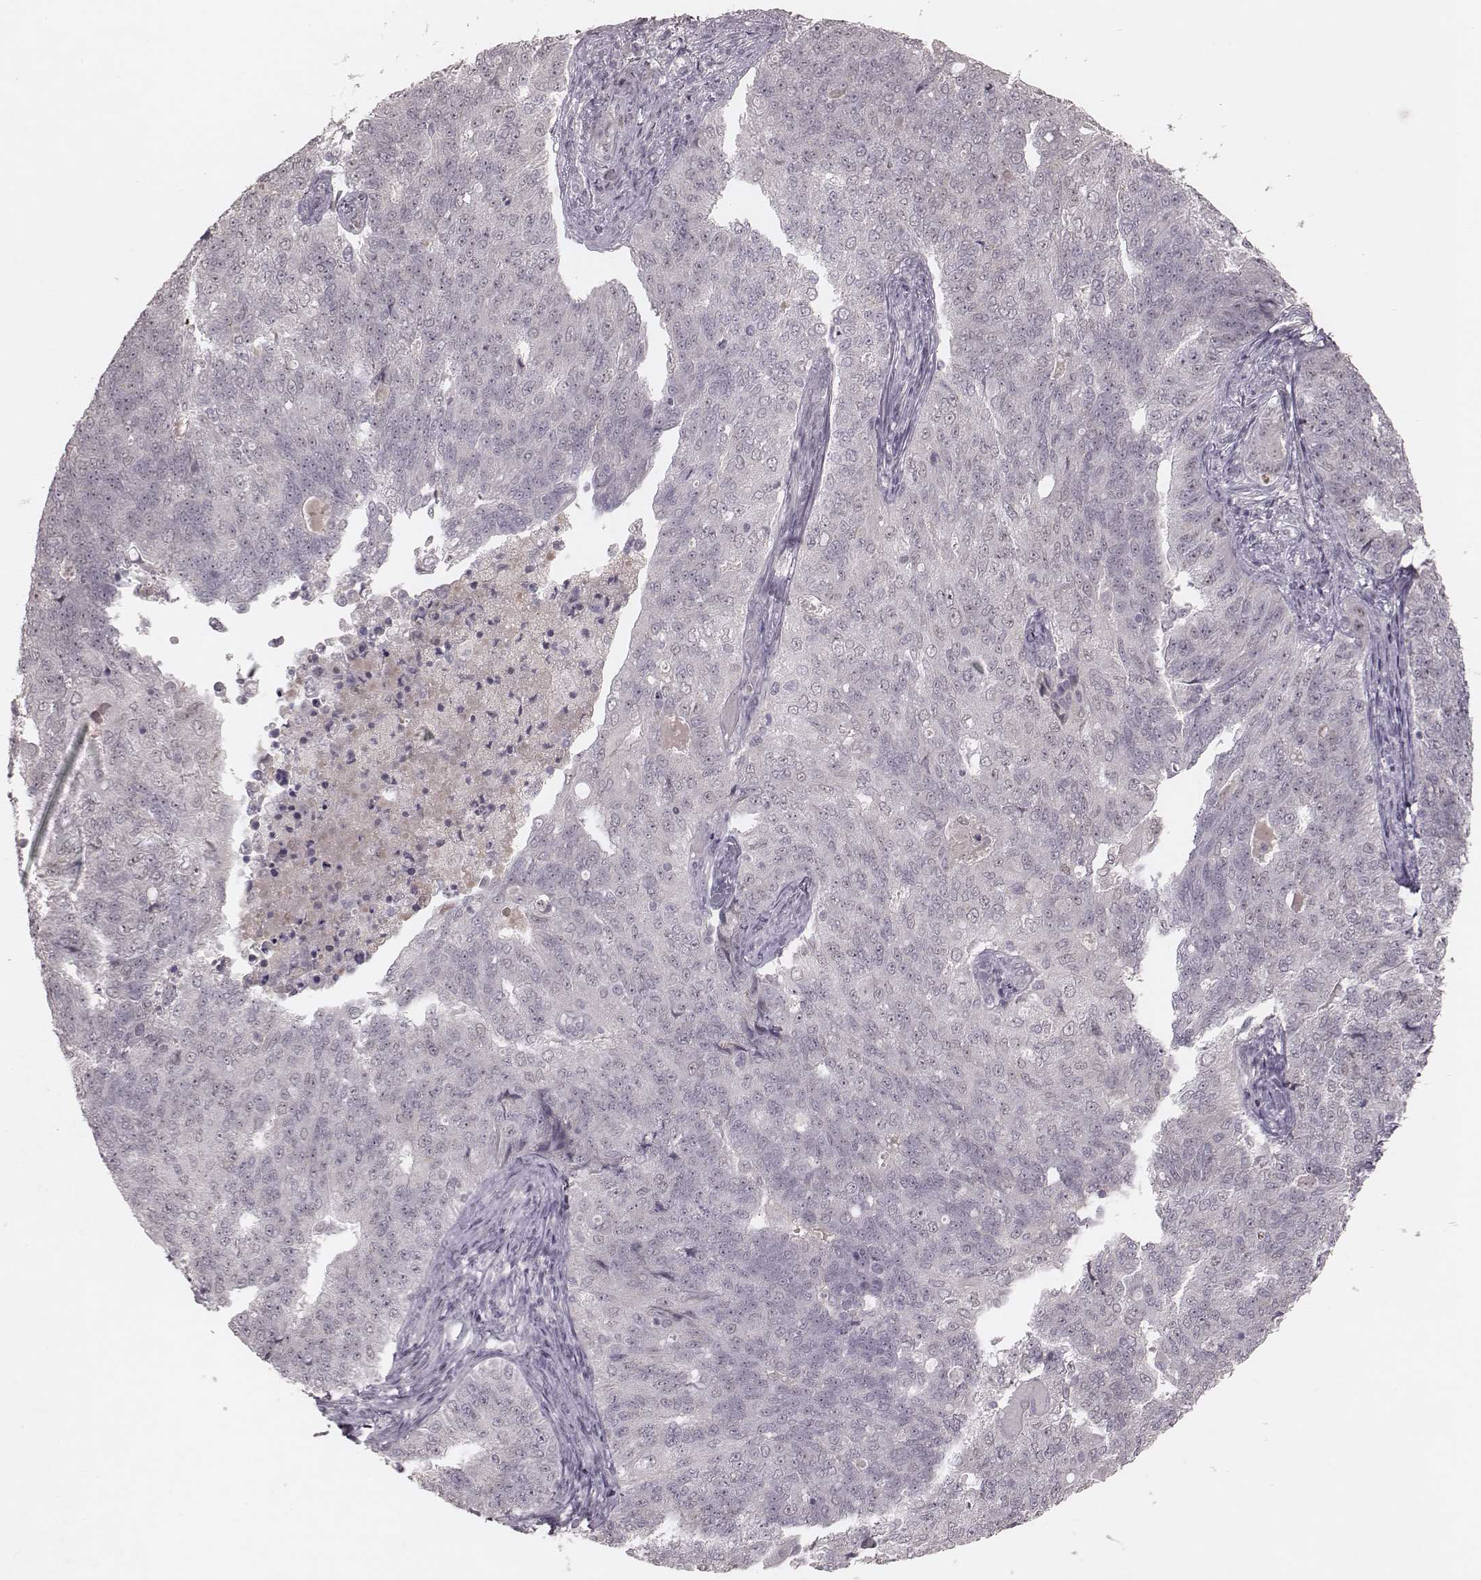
{"staining": {"intensity": "negative", "quantity": "none", "location": "none"}, "tissue": "endometrial cancer", "cell_type": "Tumor cells", "image_type": "cancer", "snomed": [{"axis": "morphology", "description": "Adenocarcinoma, NOS"}, {"axis": "topography", "description": "Endometrium"}], "caption": "DAB immunohistochemical staining of endometrial cancer (adenocarcinoma) reveals no significant expression in tumor cells. The staining is performed using DAB brown chromogen with nuclei counter-stained in using hematoxylin.", "gene": "FAM13B", "patient": {"sex": "female", "age": 43}}